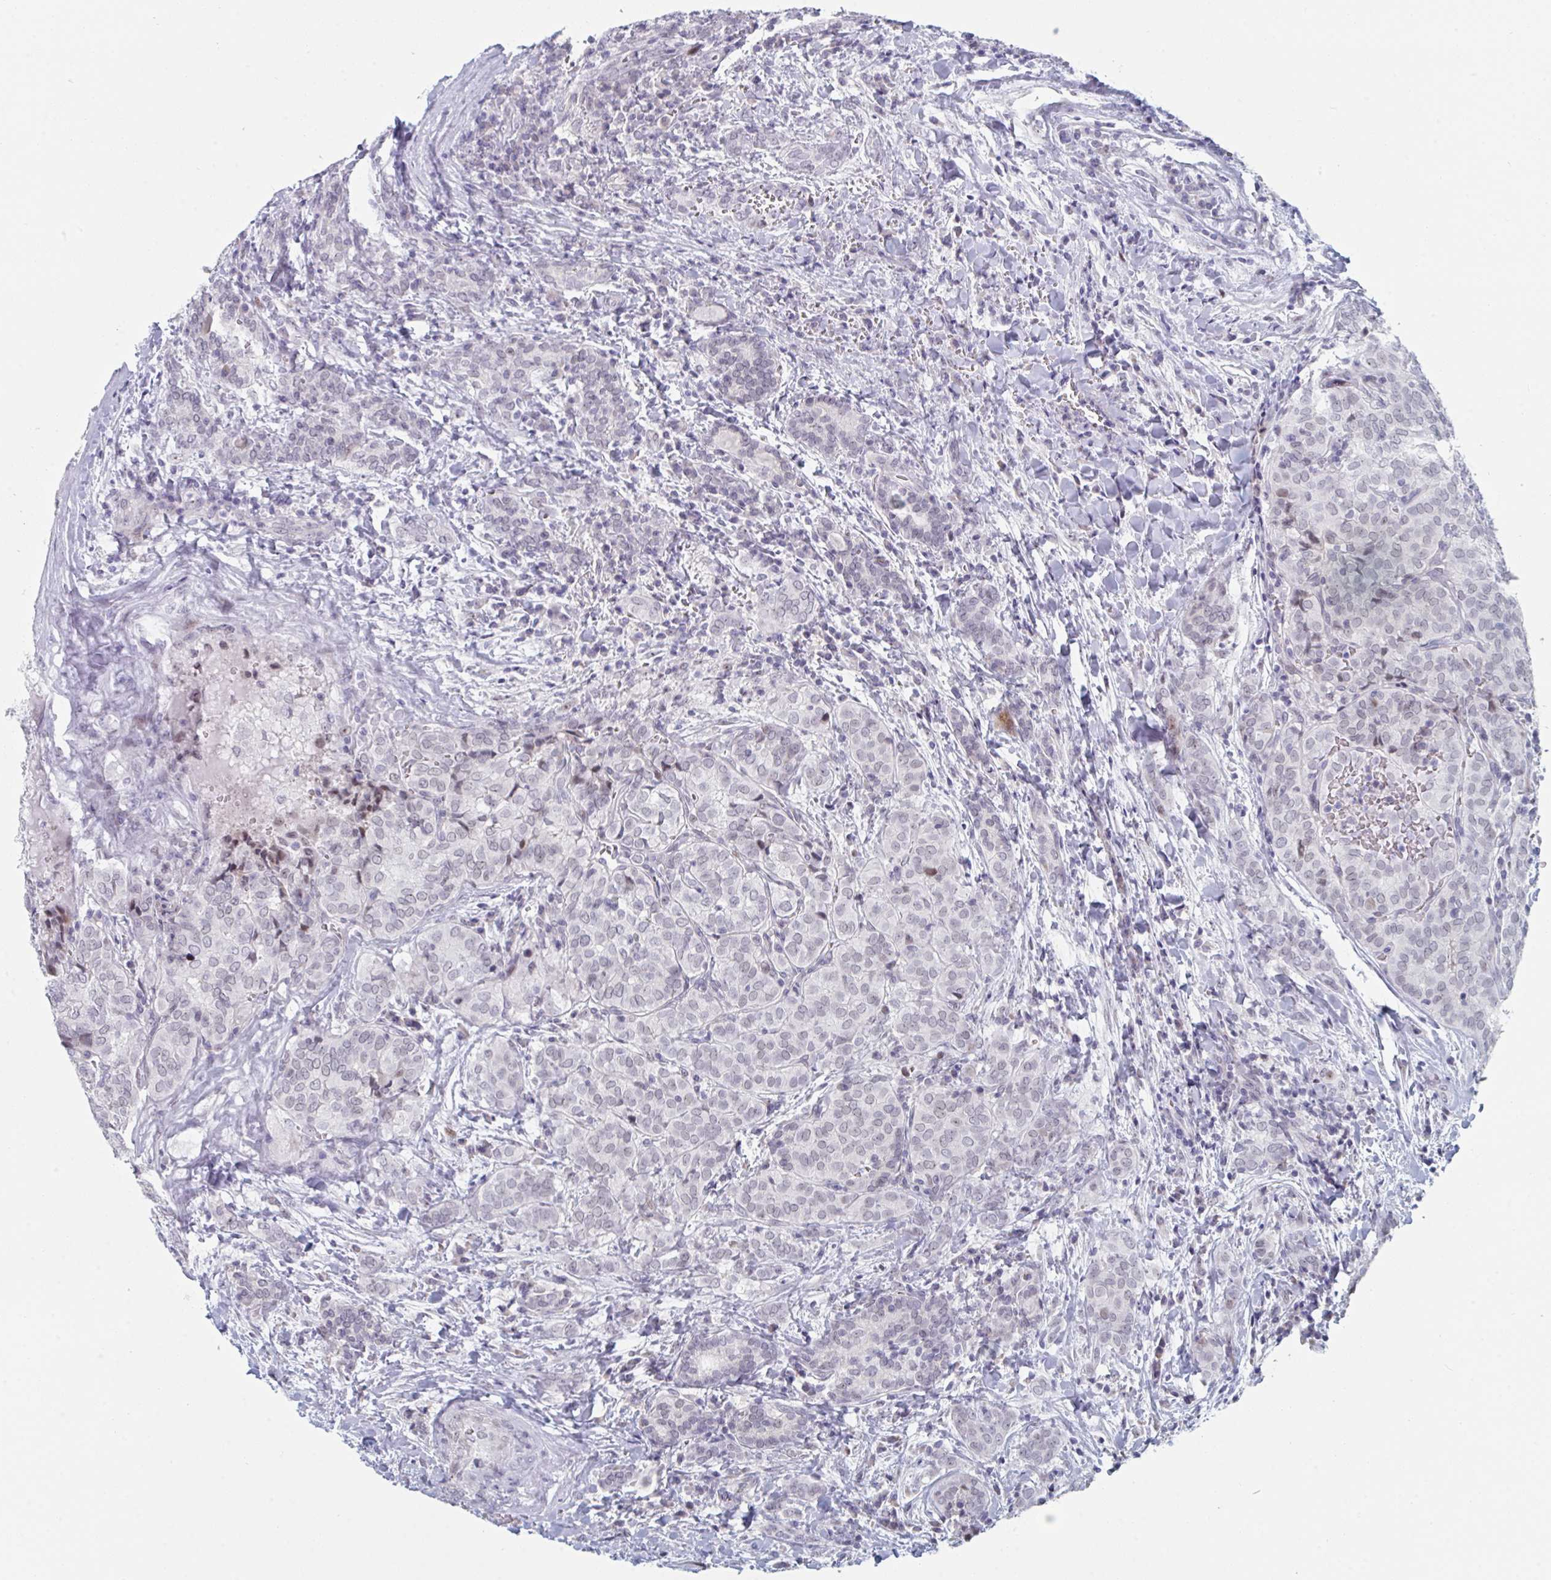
{"staining": {"intensity": "negative", "quantity": "none", "location": "none"}, "tissue": "thyroid cancer", "cell_type": "Tumor cells", "image_type": "cancer", "snomed": [{"axis": "morphology", "description": "Papillary adenocarcinoma, NOS"}, {"axis": "topography", "description": "Thyroid gland"}], "caption": "A high-resolution histopathology image shows immunohistochemistry (IHC) staining of thyroid cancer, which reveals no significant expression in tumor cells.", "gene": "NR1H2", "patient": {"sex": "female", "age": 30}}